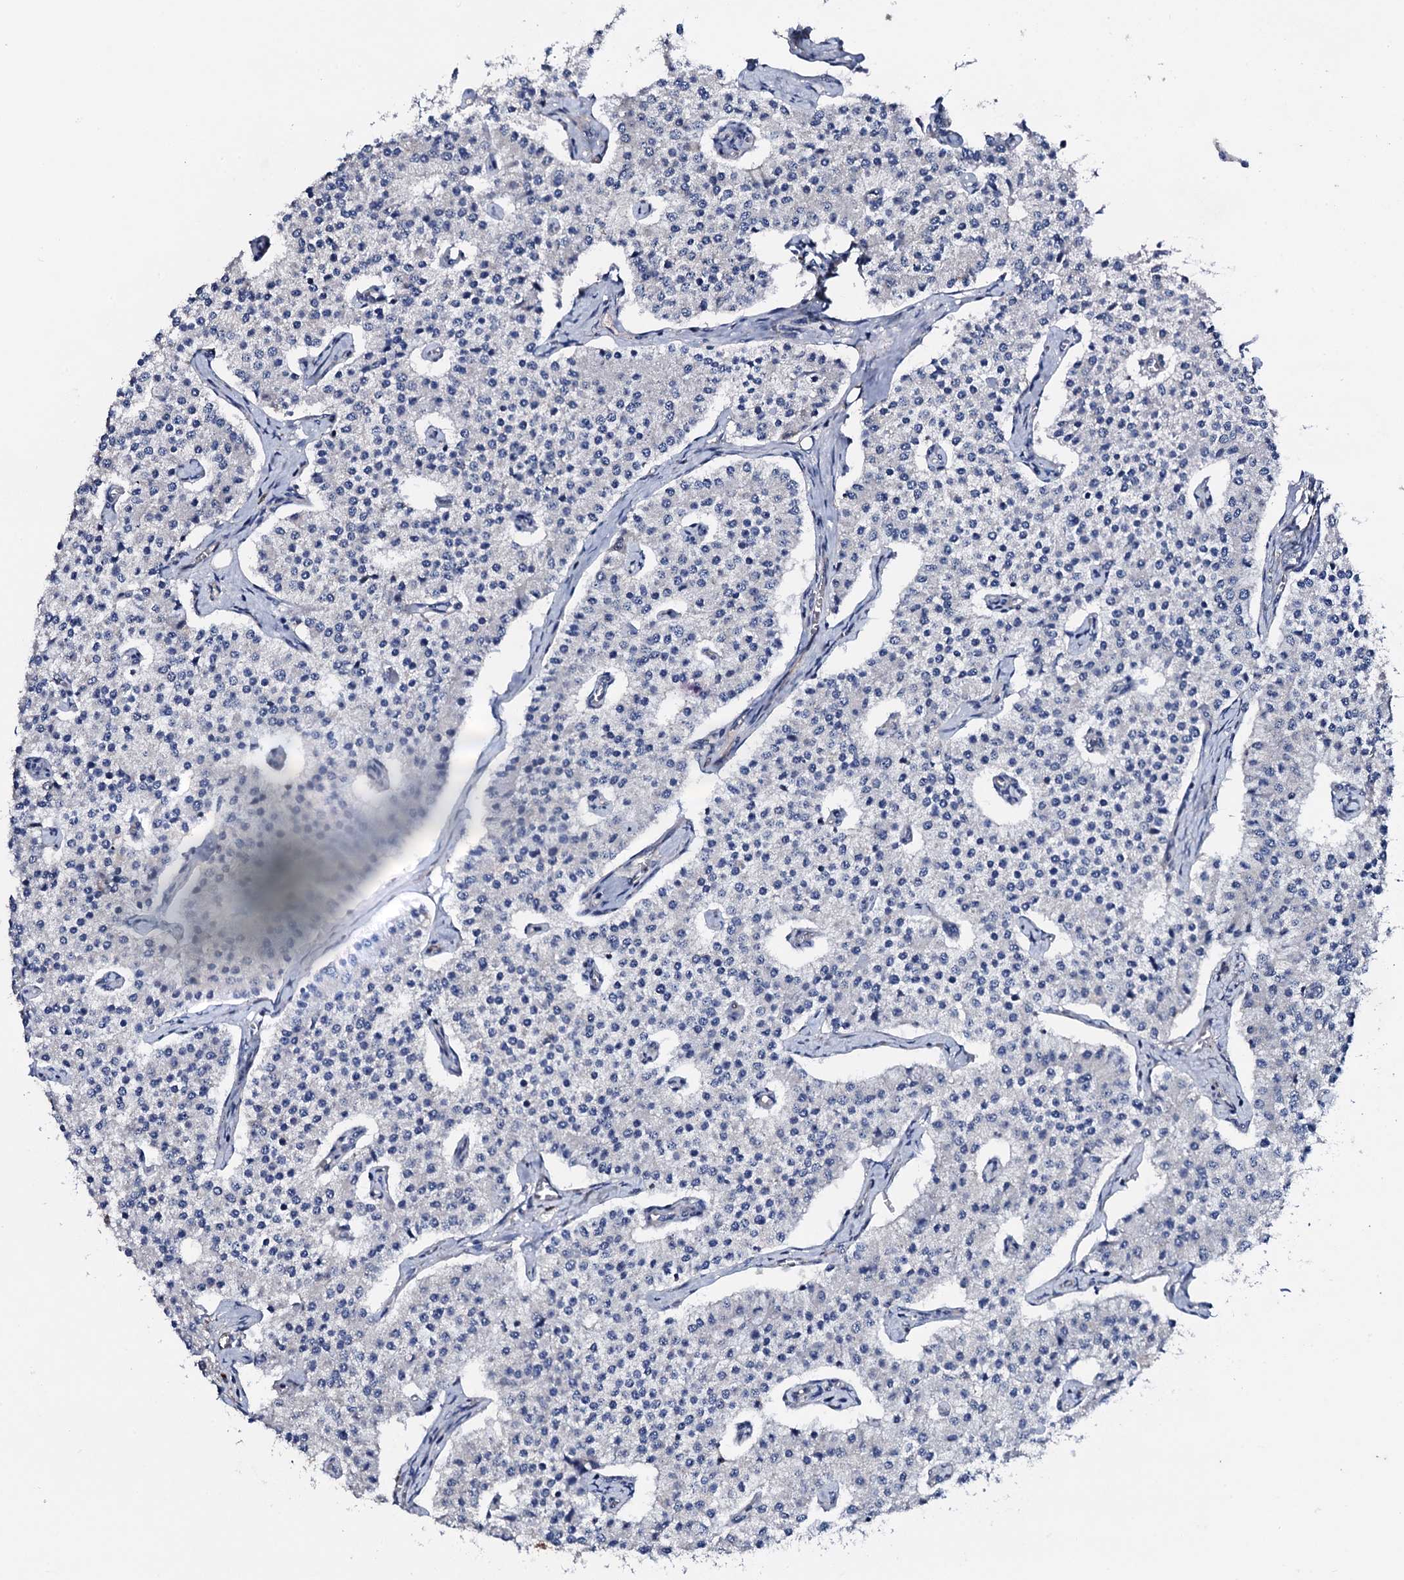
{"staining": {"intensity": "negative", "quantity": "none", "location": "none"}, "tissue": "carcinoid", "cell_type": "Tumor cells", "image_type": "cancer", "snomed": [{"axis": "morphology", "description": "Carcinoid, malignant, NOS"}, {"axis": "topography", "description": "Colon"}], "caption": "Immunohistochemical staining of carcinoid reveals no significant expression in tumor cells.", "gene": "NEK1", "patient": {"sex": "female", "age": 52}}